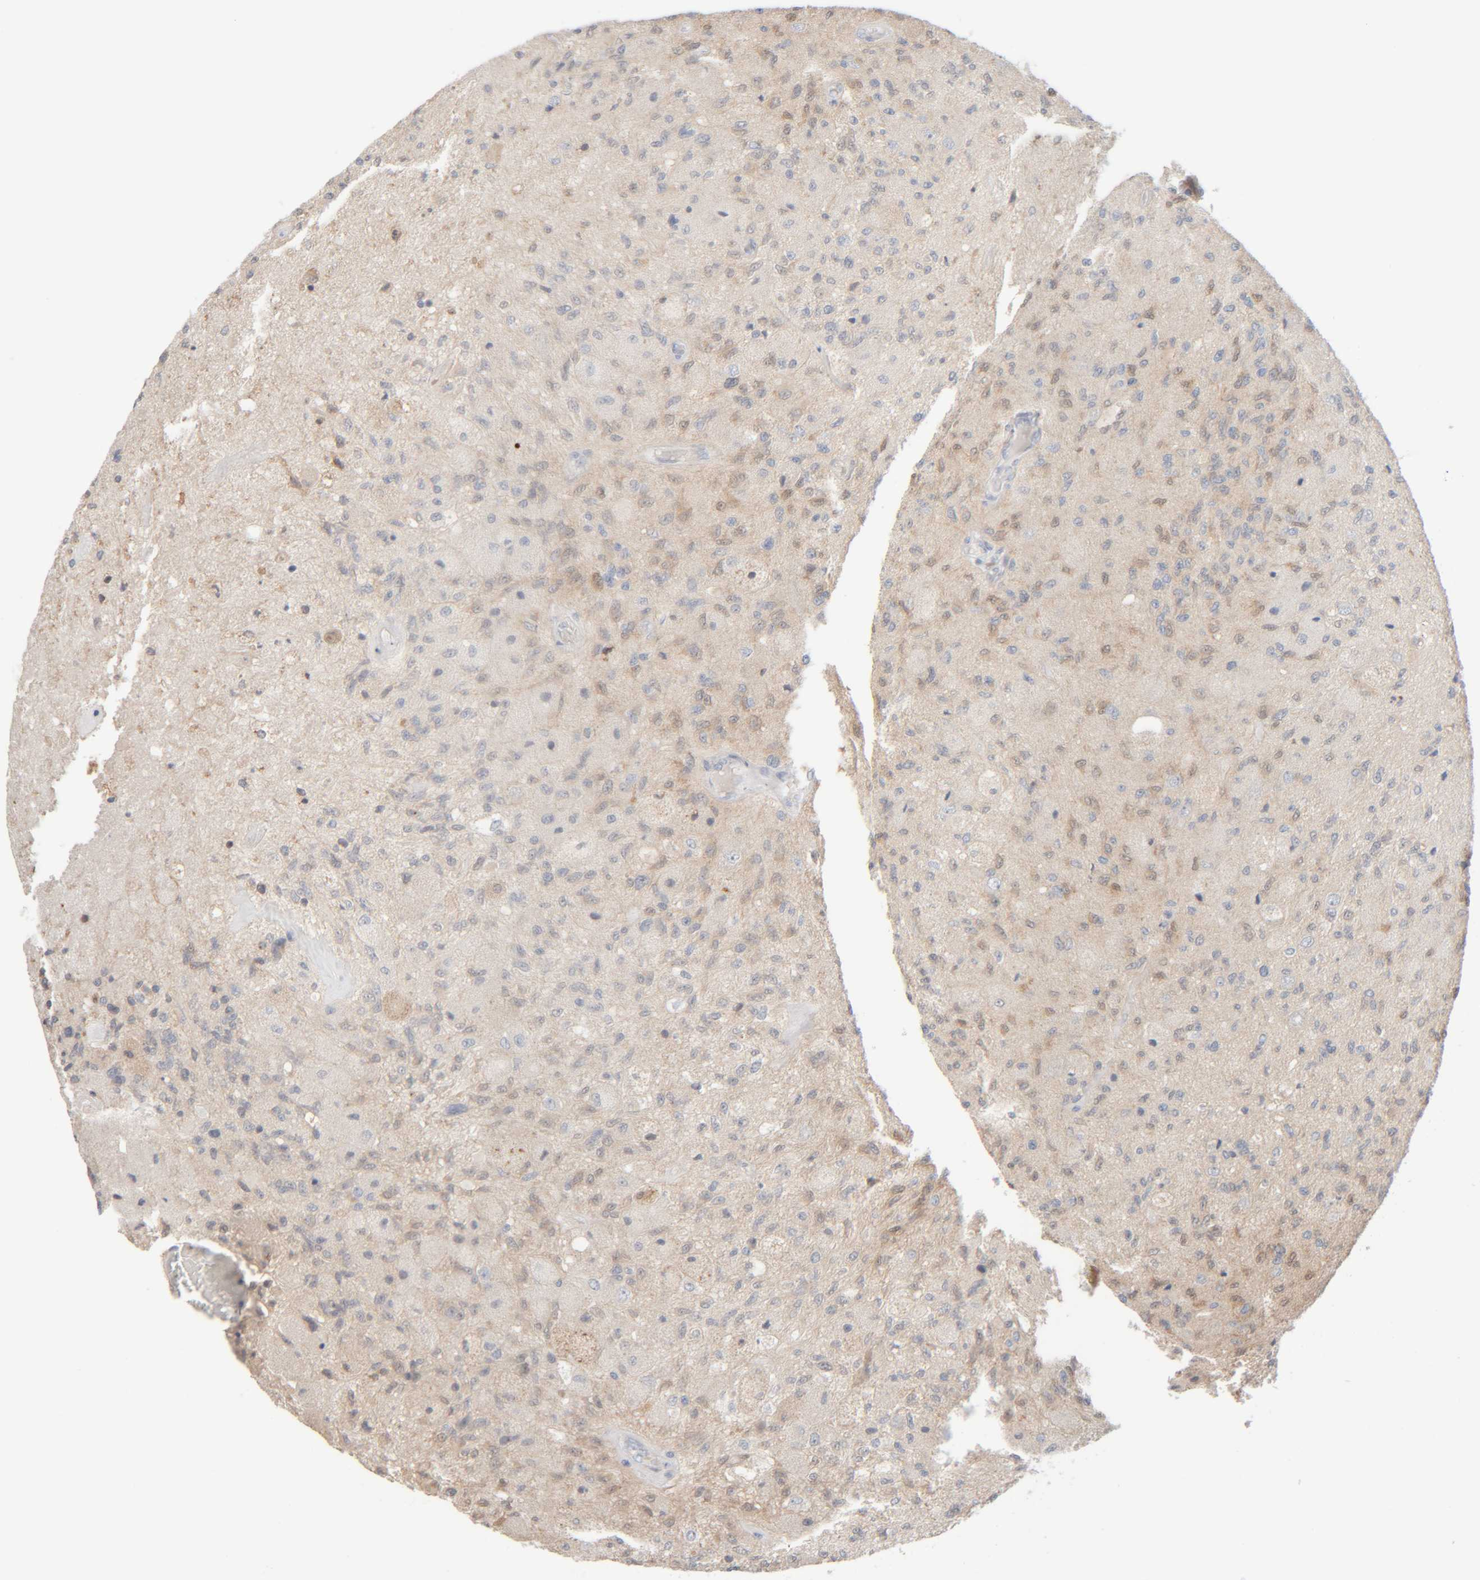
{"staining": {"intensity": "weak", "quantity": "25%-75%", "location": "cytoplasmic/membranous"}, "tissue": "glioma", "cell_type": "Tumor cells", "image_type": "cancer", "snomed": [{"axis": "morphology", "description": "Normal tissue, NOS"}, {"axis": "morphology", "description": "Glioma, malignant, High grade"}, {"axis": "topography", "description": "Cerebral cortex"}], "caption": "A photomicrograph showing weak cytoplasmic/membranous positivity in approximately 25%-75% of tumor cells in glioma, as visualized by brown immunohistochemical staining.", "gene": "RIDA", "patient": {"sex": "male", "age": 77}}